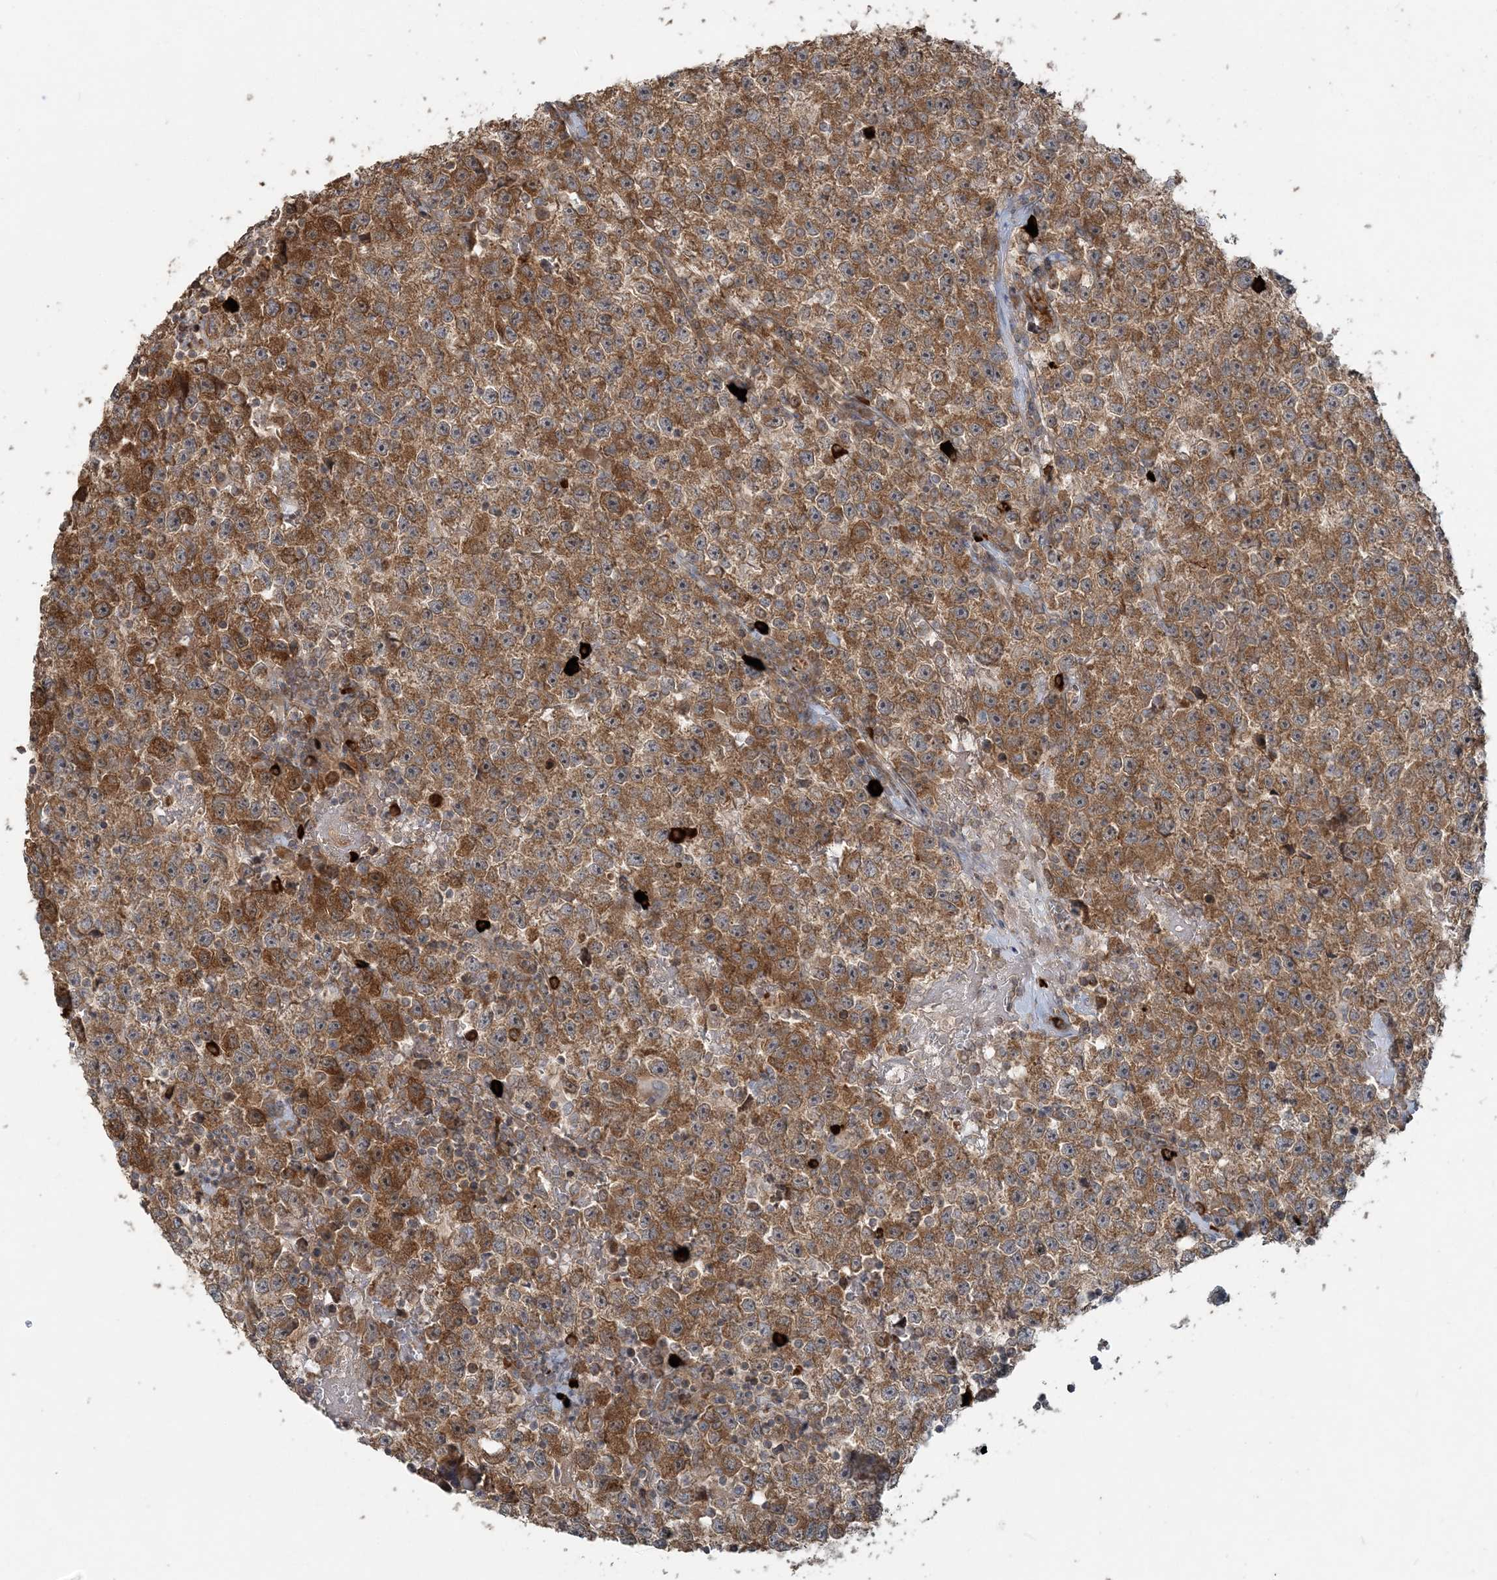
{"staining": {"intensity": "moderate", "quantity": ">75%", "location": "cytoplasmic/membranous"}, "tissue": "testis cancer", "cell_type": "Tumor cells", "image_type": "cancer", "snomed": [{"axis": "morphology", "description": "Seminoma, NOS"}, {"axis": "topography", "description": "Testis"}], "caption": "This image displays immunohistochemistry staining of testis cancer, with medium moderate cytoplasmic/membranous staining in approximately >75% of tumor cells.", "gene": "STIM2", "patient": {"sex": "male", "age": 22}}